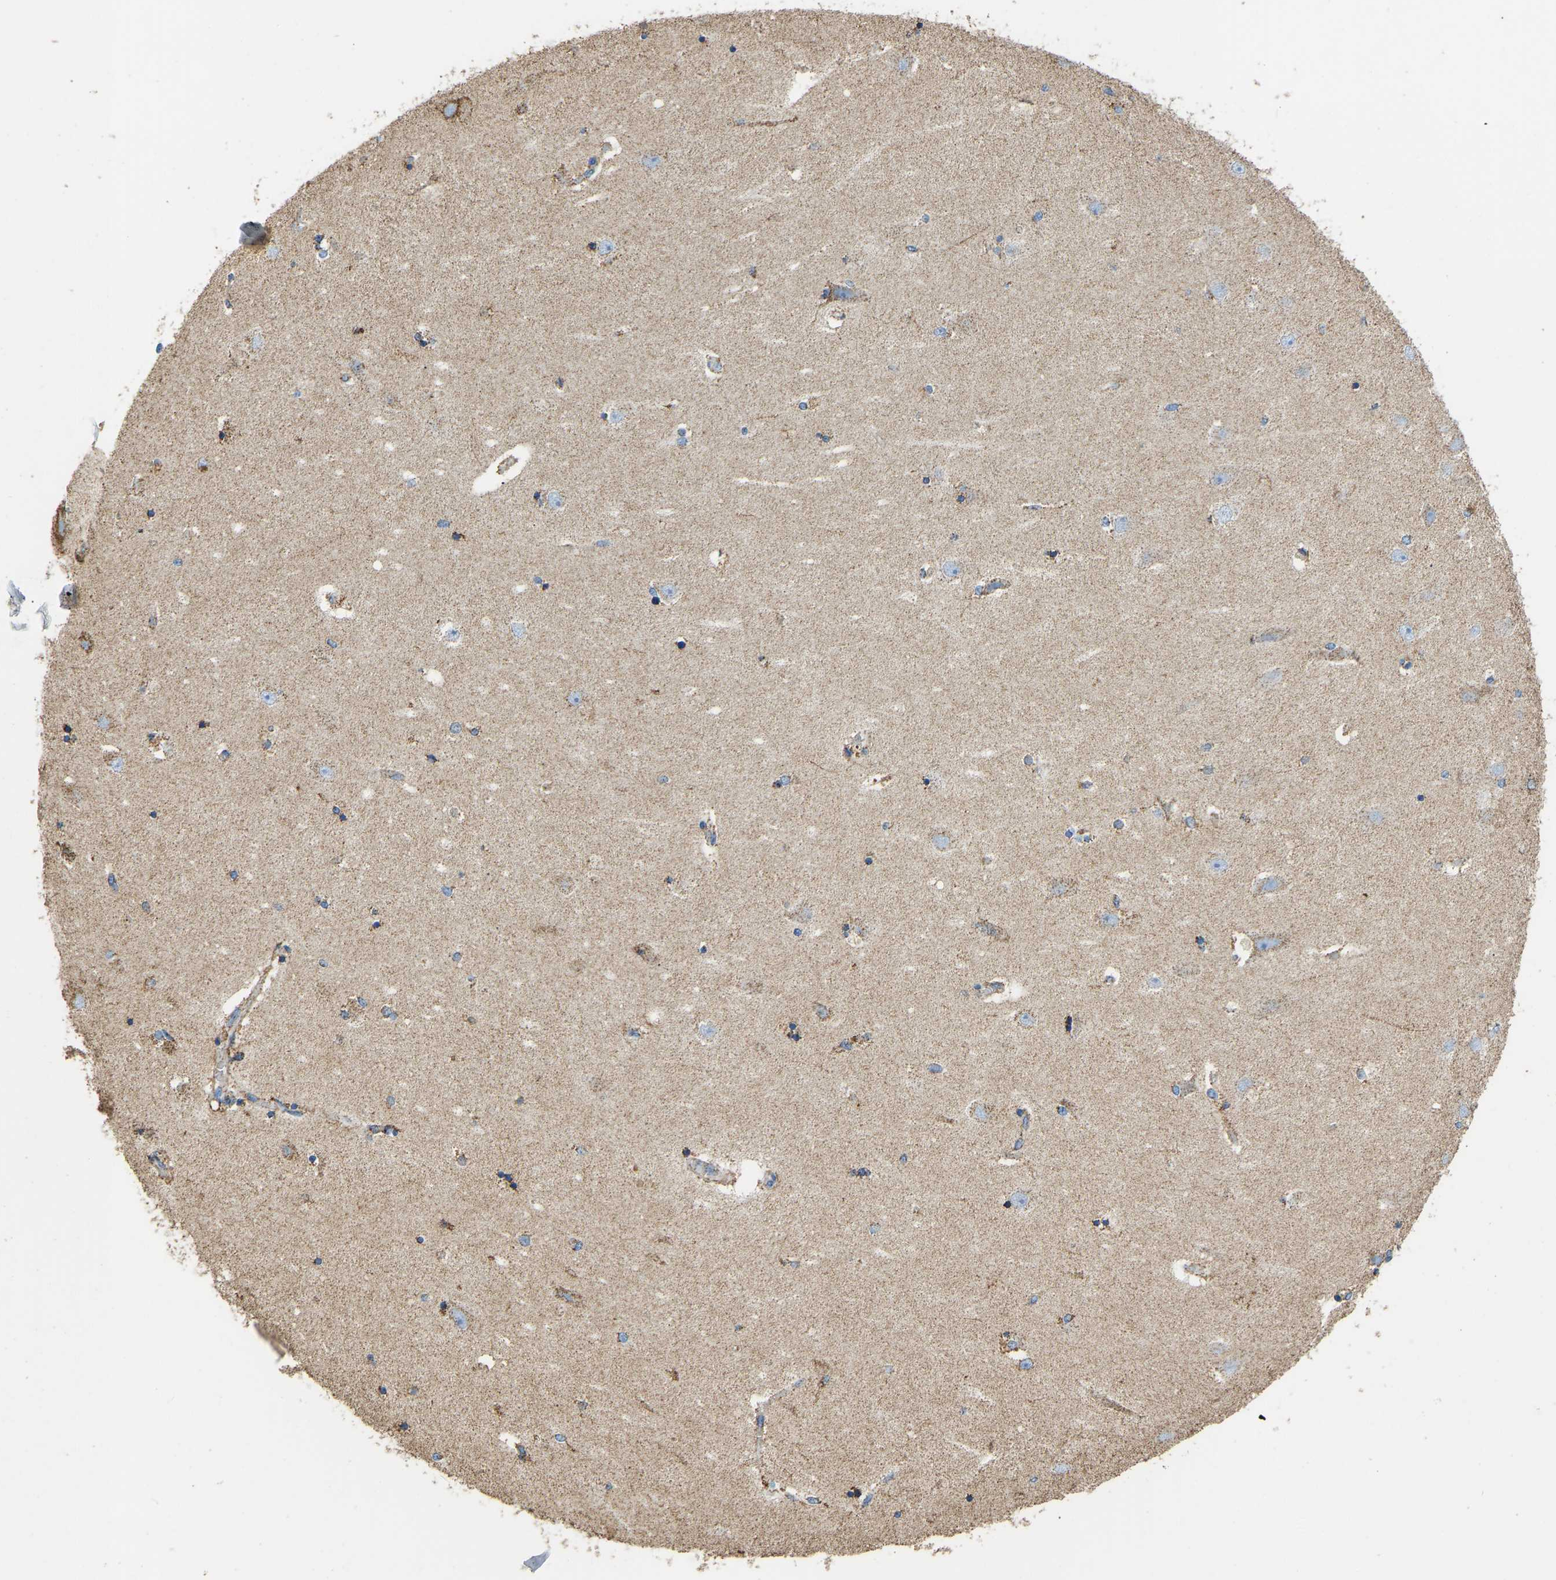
{"staining": {"intensity": "moderate", "quantity": "25%-75%", "location": "cytoplasmic/membranous"}, "tissue": "hippocampus", "cell_type": "Glial cells", "image_type": "normal", "snomed": [{"axis": "morphology", "description": "Normal tissue, NOS"}, {"axis": "topography", "description": "Hippocampus"}], "caption": "Protein expression analysis of normal hippocampus exhibits moderate cytoplasmic/membranous expression in about 25%-75% of glial cells.", "gene": "IRX6", "patient": {"sex": "female", "age": 54}}